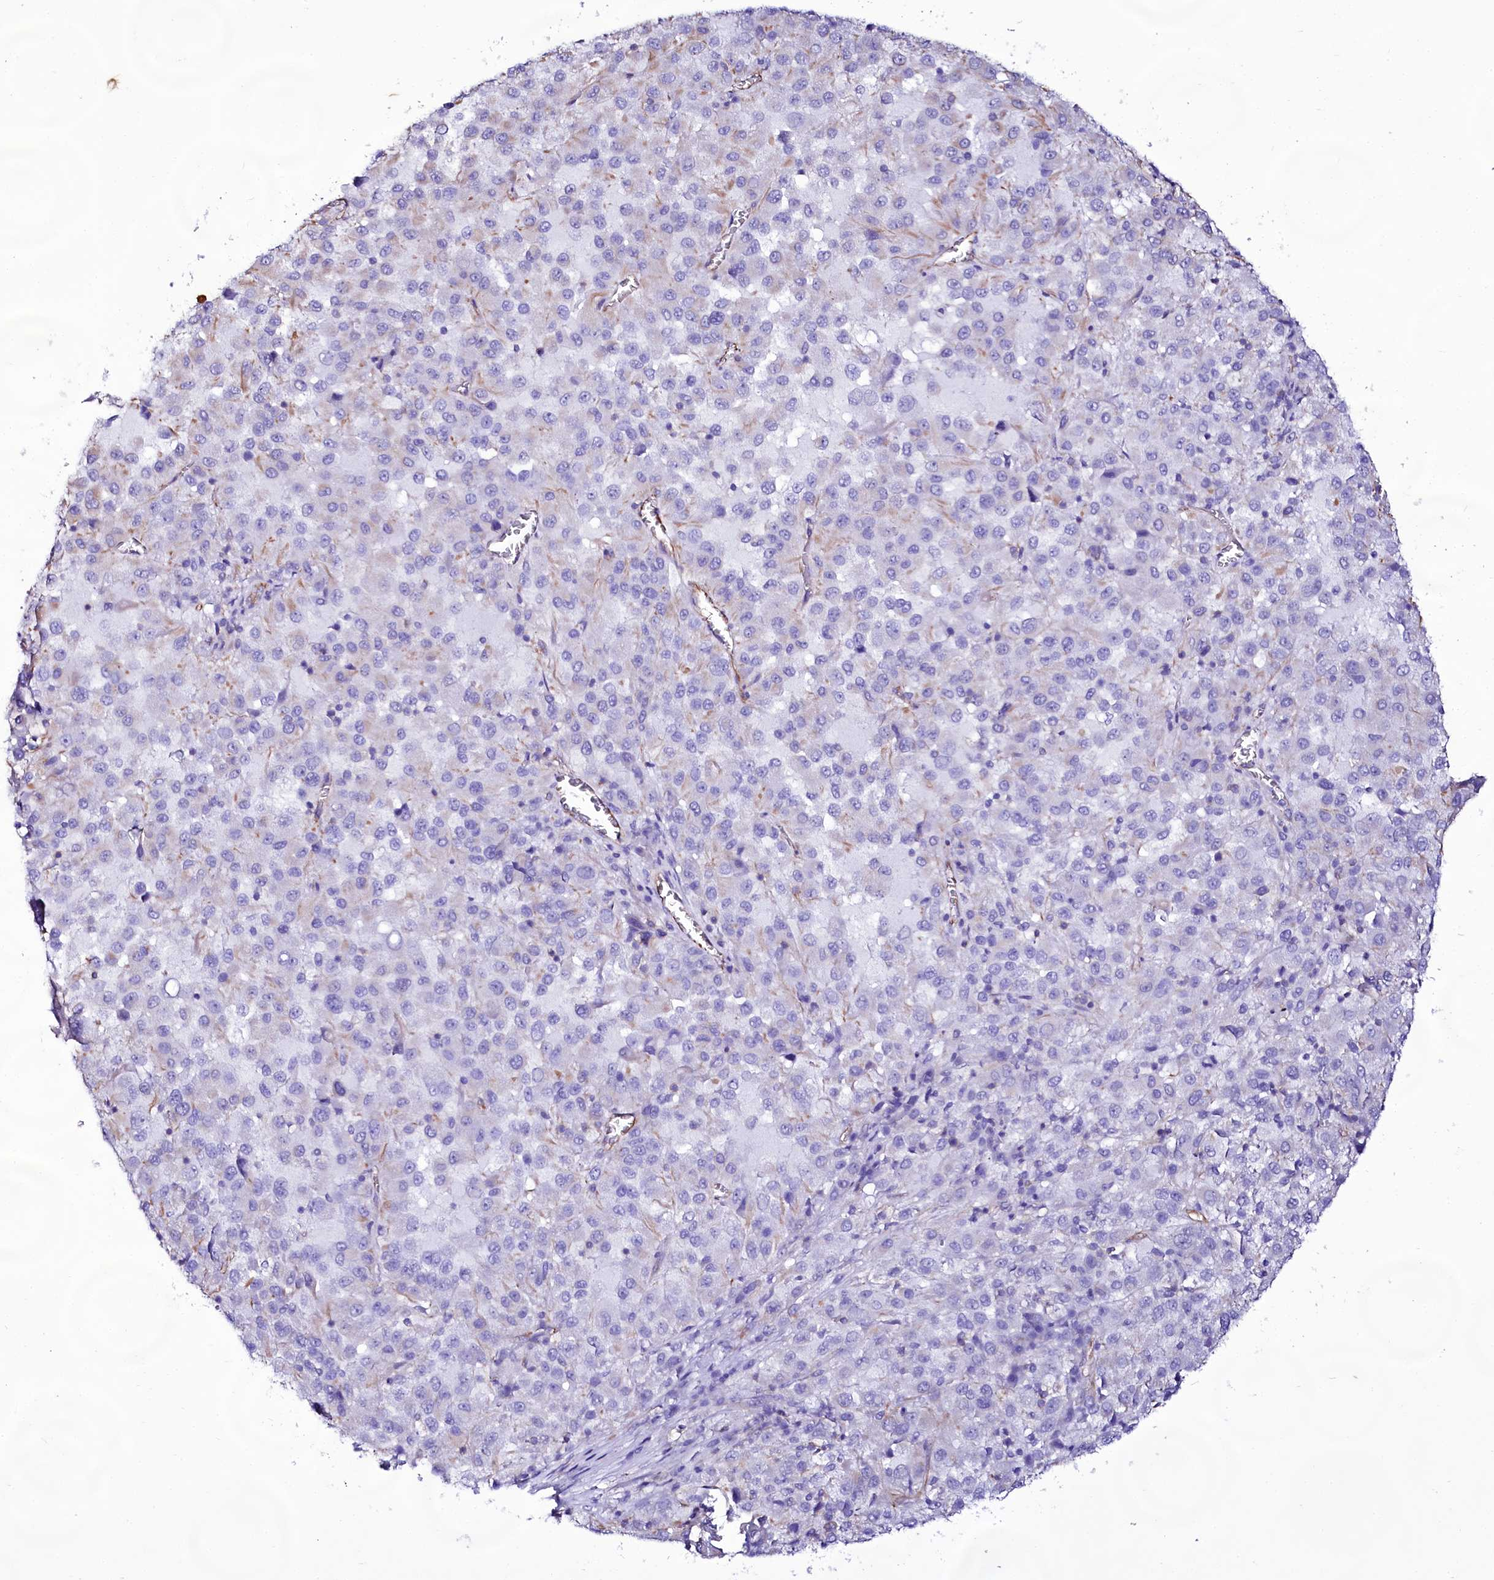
{"staining": {"intensity": "negative", "quantity": "none", "location": "none"}, "tissue": "melanoma", "cell_type": "Tumor cells", "image_type": "cancer", "snomed": [{"axis": "morphology", "description": "Malignant melanoma, Metastatic site"}, {"axis": "topography", "description": "Lung"}], "caption": "Protein analysis of melanoma exhibits no significant positivity in tumor cells. (DAB (3,3'-diaminobenzidine) IHC, high magnification).", "gene": "CD99", "patient": {"sex": "male", "age": 64}}